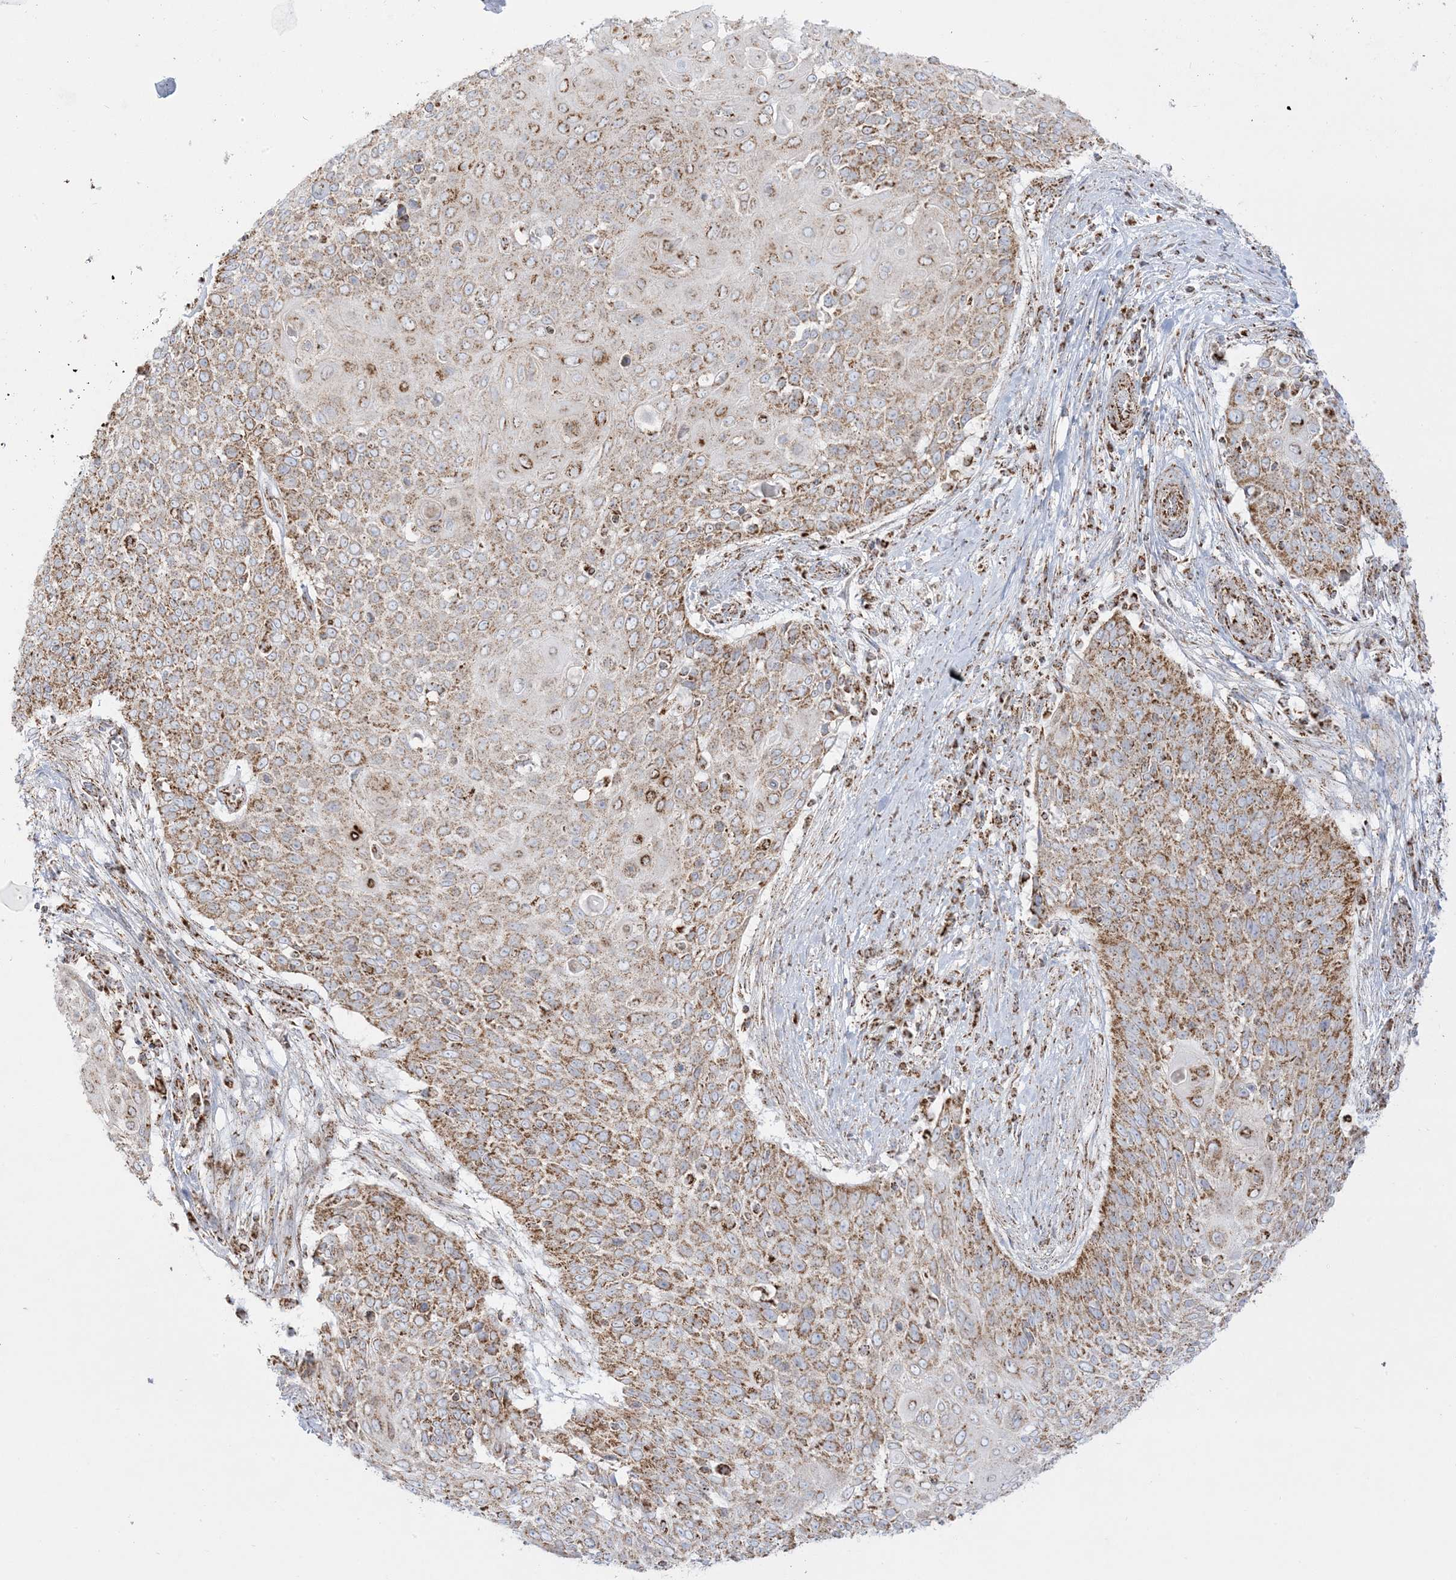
{"staining": {"intensity": "moderate", "quantity": ">75%", "location": "cytoplasmic/membranous"}, "tissue": "cervical cancer", "cell_type": "Tumor cells", "image_type": "cancer", "snomed": [{"axis": "morphology", "description": "Squamous cell carcinoma, NOS"}, {"axis": "topography", "description": "Cervix"}], "caption": "Moderate cytoplasmic/membranous protein positivity is appreciated in approximately >75% of tumor cells in cervical cancer.", "gene": "MRPS36", "patient": {"sex": "female", "age": 39}}